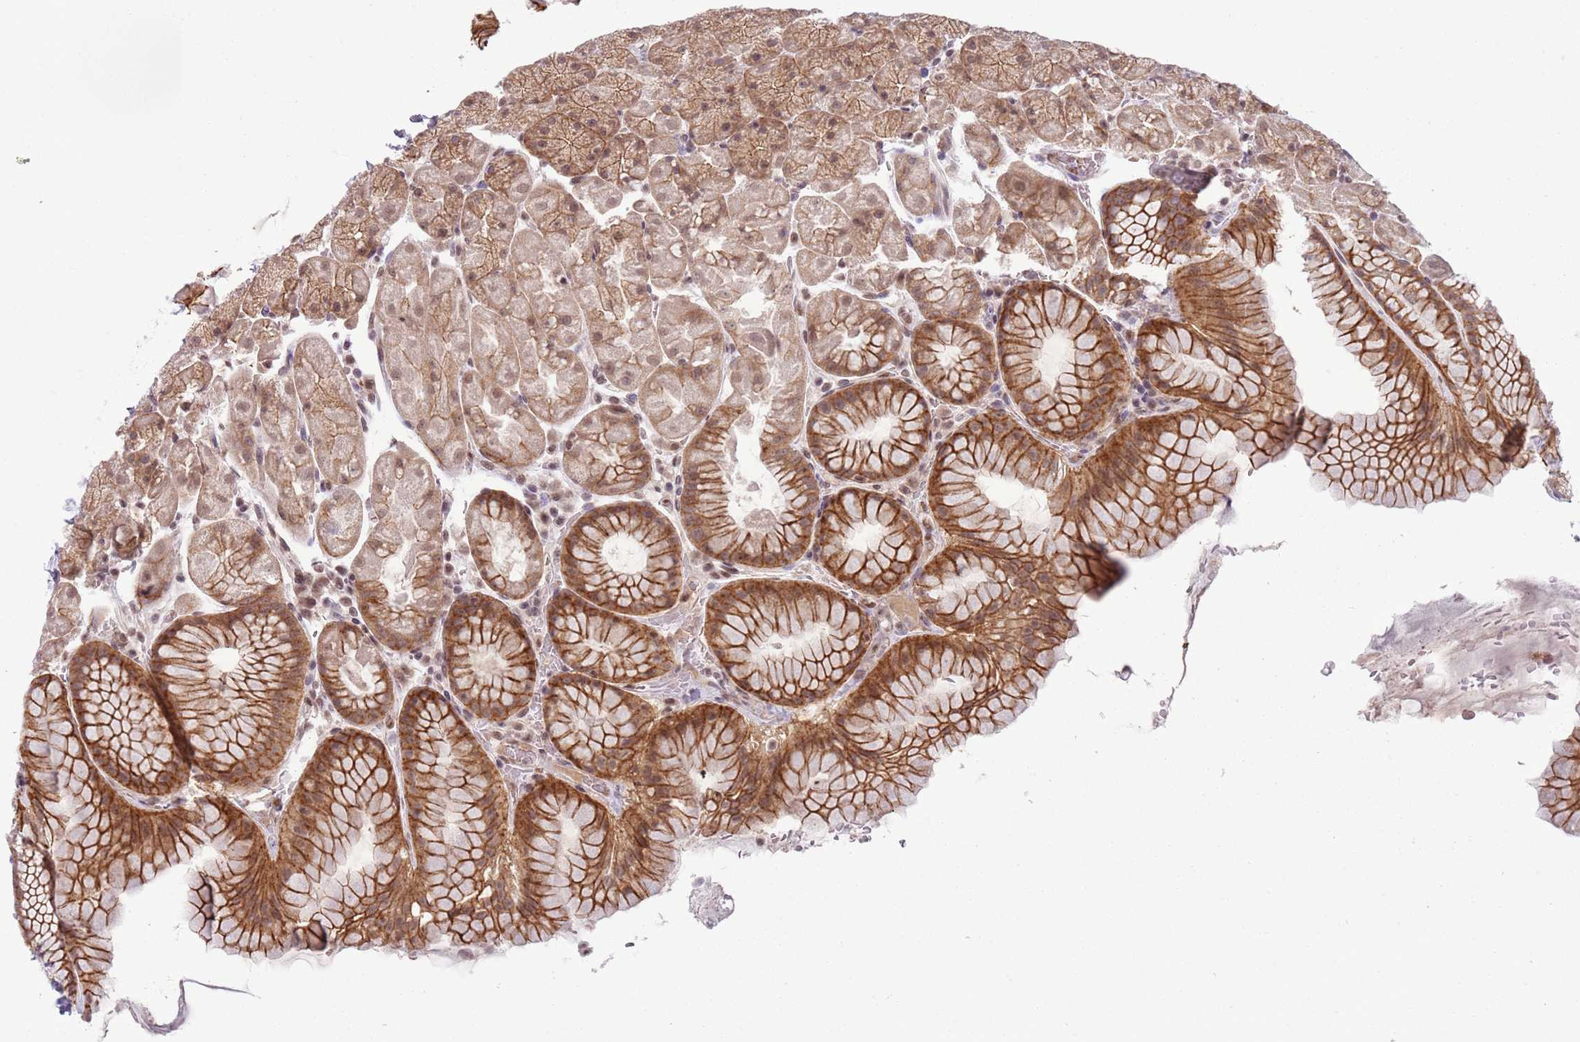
{"staining": {"intensity": "moderate", "quantity": ">75%", "location": "cytoplasmic/membranous"}, "tissue": "stomach", "cell_type": "Glandular cells", "image_type": "normal", "snomed": [{"axis": "morphology", "description": "Normal tissue, NOS"}, {"axis": "topography", "description": "Stomach, upper"}, {"axis": "topography", "description": "Stomach, lower"}], "caption": "Moderate cytoplasmic/membranous positivity is appreciated in about >75% of glandular cells in normal stomach. The staining is performed using DAB brown chromogen to label protein expression. The nuclei are counter-stained blue using hematoxylin.", "gene": "TM2D1", "patient": {"sex": "male", "age": 67}}